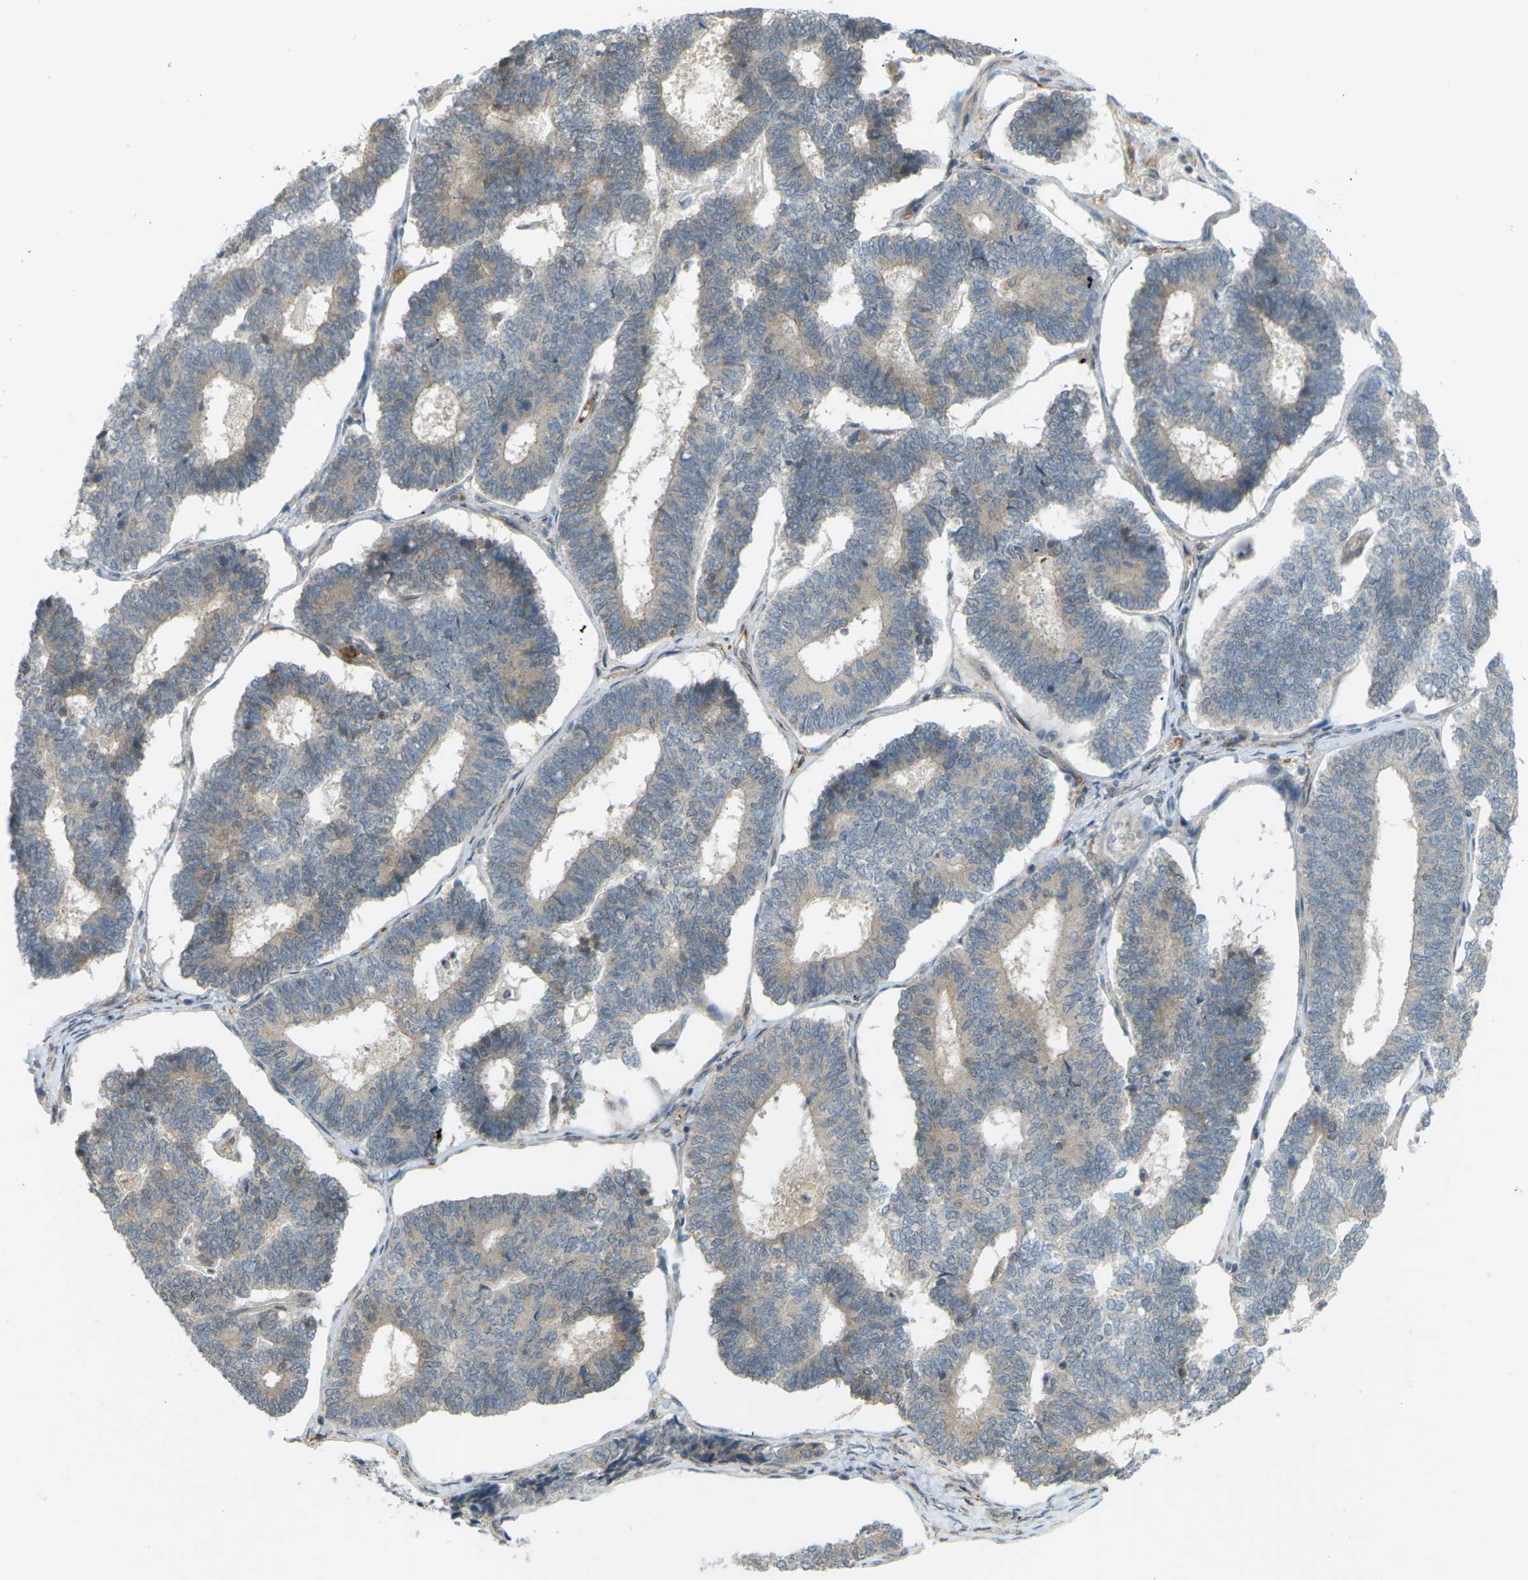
{"staining": {"intensity": "weak", "quantity": ">75%", "location": "cytoplasmic/membranous"}, "tissue": "endometrial cancer", "cell_type": "Tumor cells", "image_type": "cancer", "snomed": [{"axis": "morphology", "description": "Adenocarcinoma, NOS"}, {"axis": "topography", "description": "Endometrium"}], "caption": "Tumor cells display low levels of weak cytoplasmic/membranous expression in about >75% of cells in endometrial adenocarcinoma. Using DAB (brown) and hematoxylin (blue) stains, captured at high magnification using brightfield microscopy.", "gene": "SOCS6", "patient": {"sex": "female", "age": 70}}